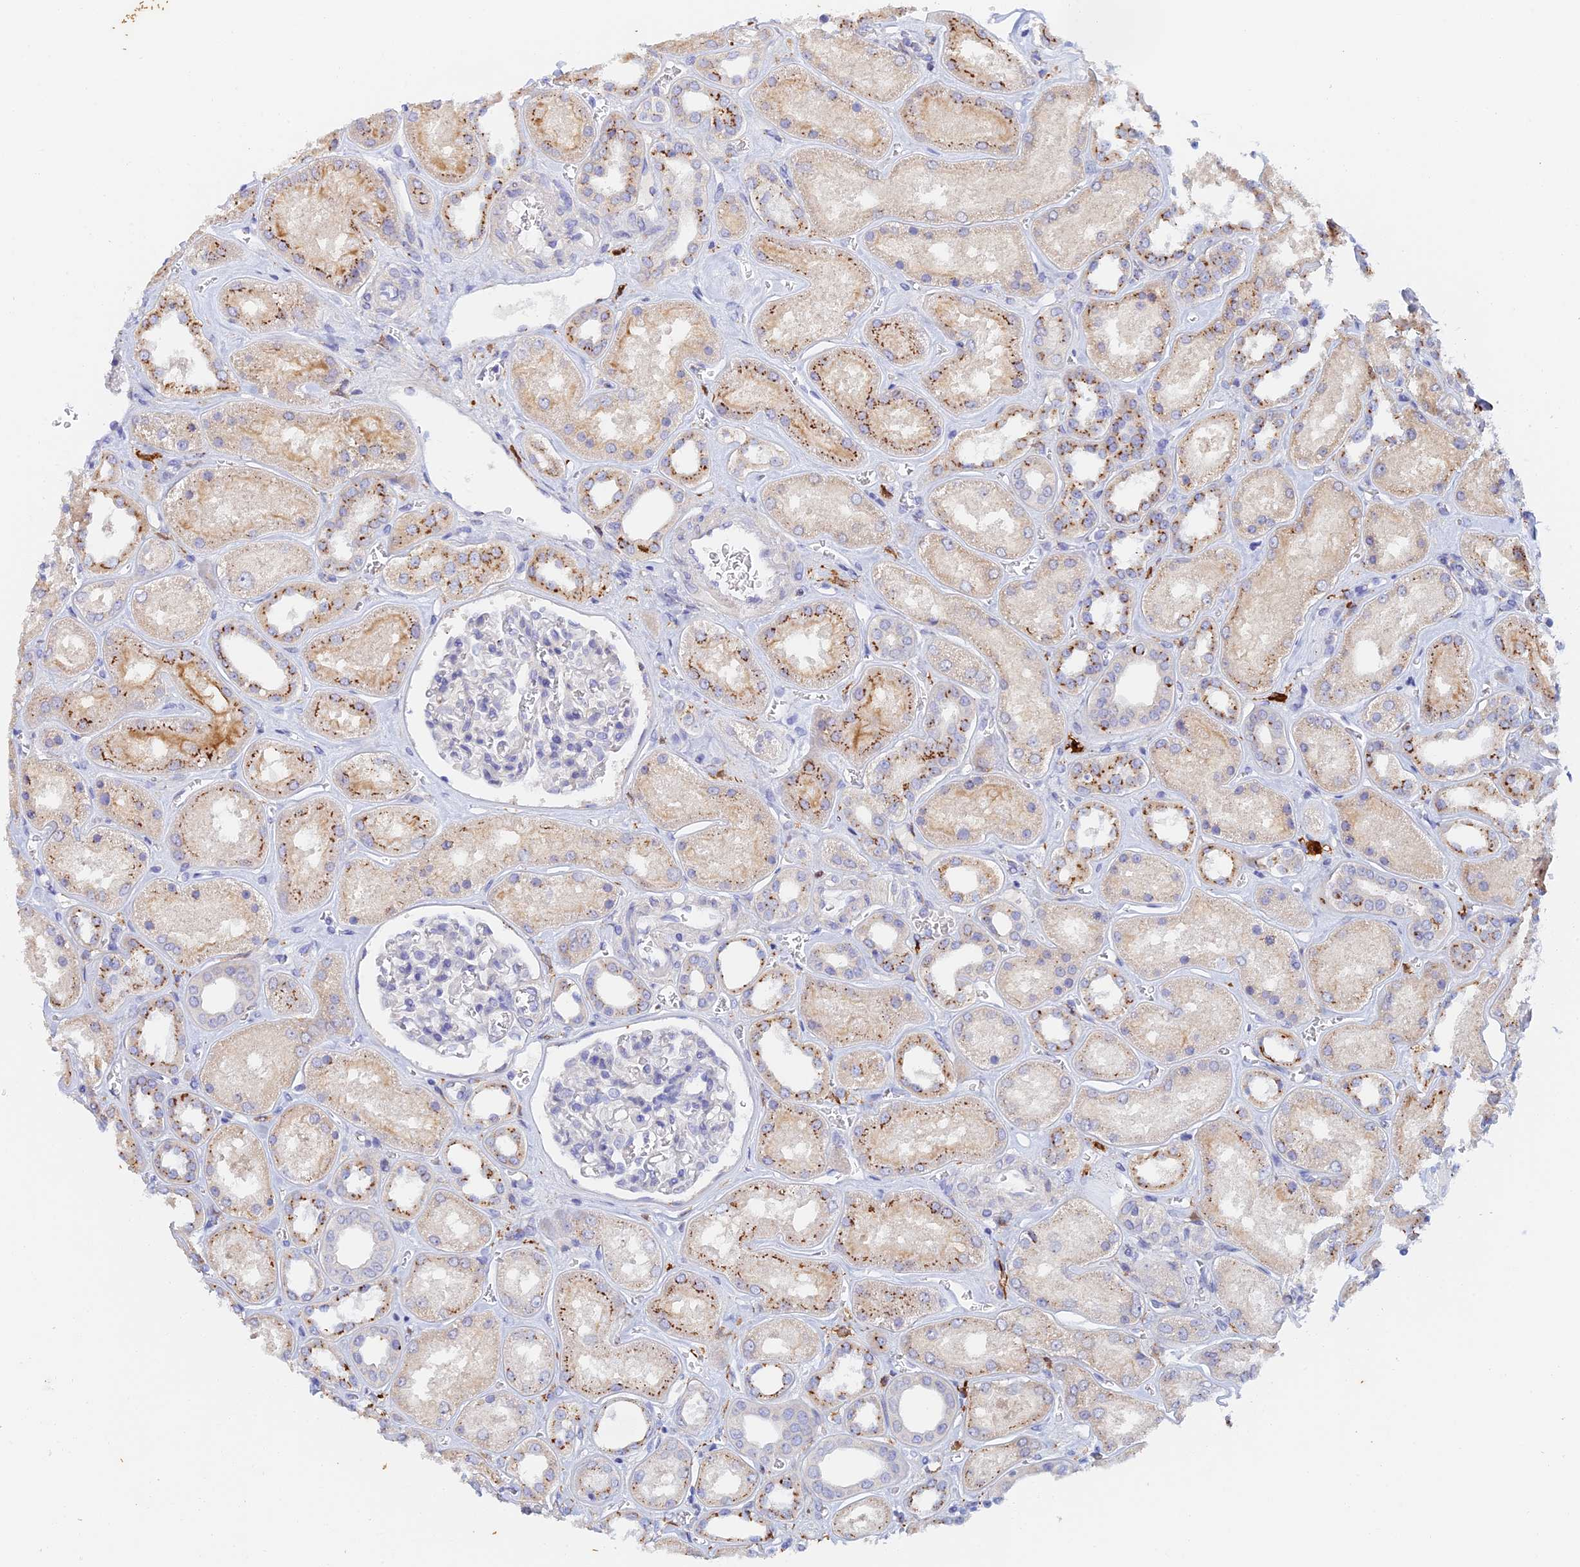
{"staining": {"intensity": "negative", "quantity": "none", "location": "none"}, "tissue": "kidney", "cell_type": "Cells in glomeruli", "image_type": "normal", "snomed": [{"axis": "morphology", "description": "Normal tissue, NOS"}, {"axis": "morphology", "description": "Adenocarcinoma, NOS"}, {"axis": "topography", "description": "Kidney"}], "caption": "The image displays no significant expression in cells in glomeruli of kidney. (Immunohistochemistry, brightfield microscopy, high magnification).", "gene": "SLC24A3", "patient": {"sex": "female", "age": 68}}